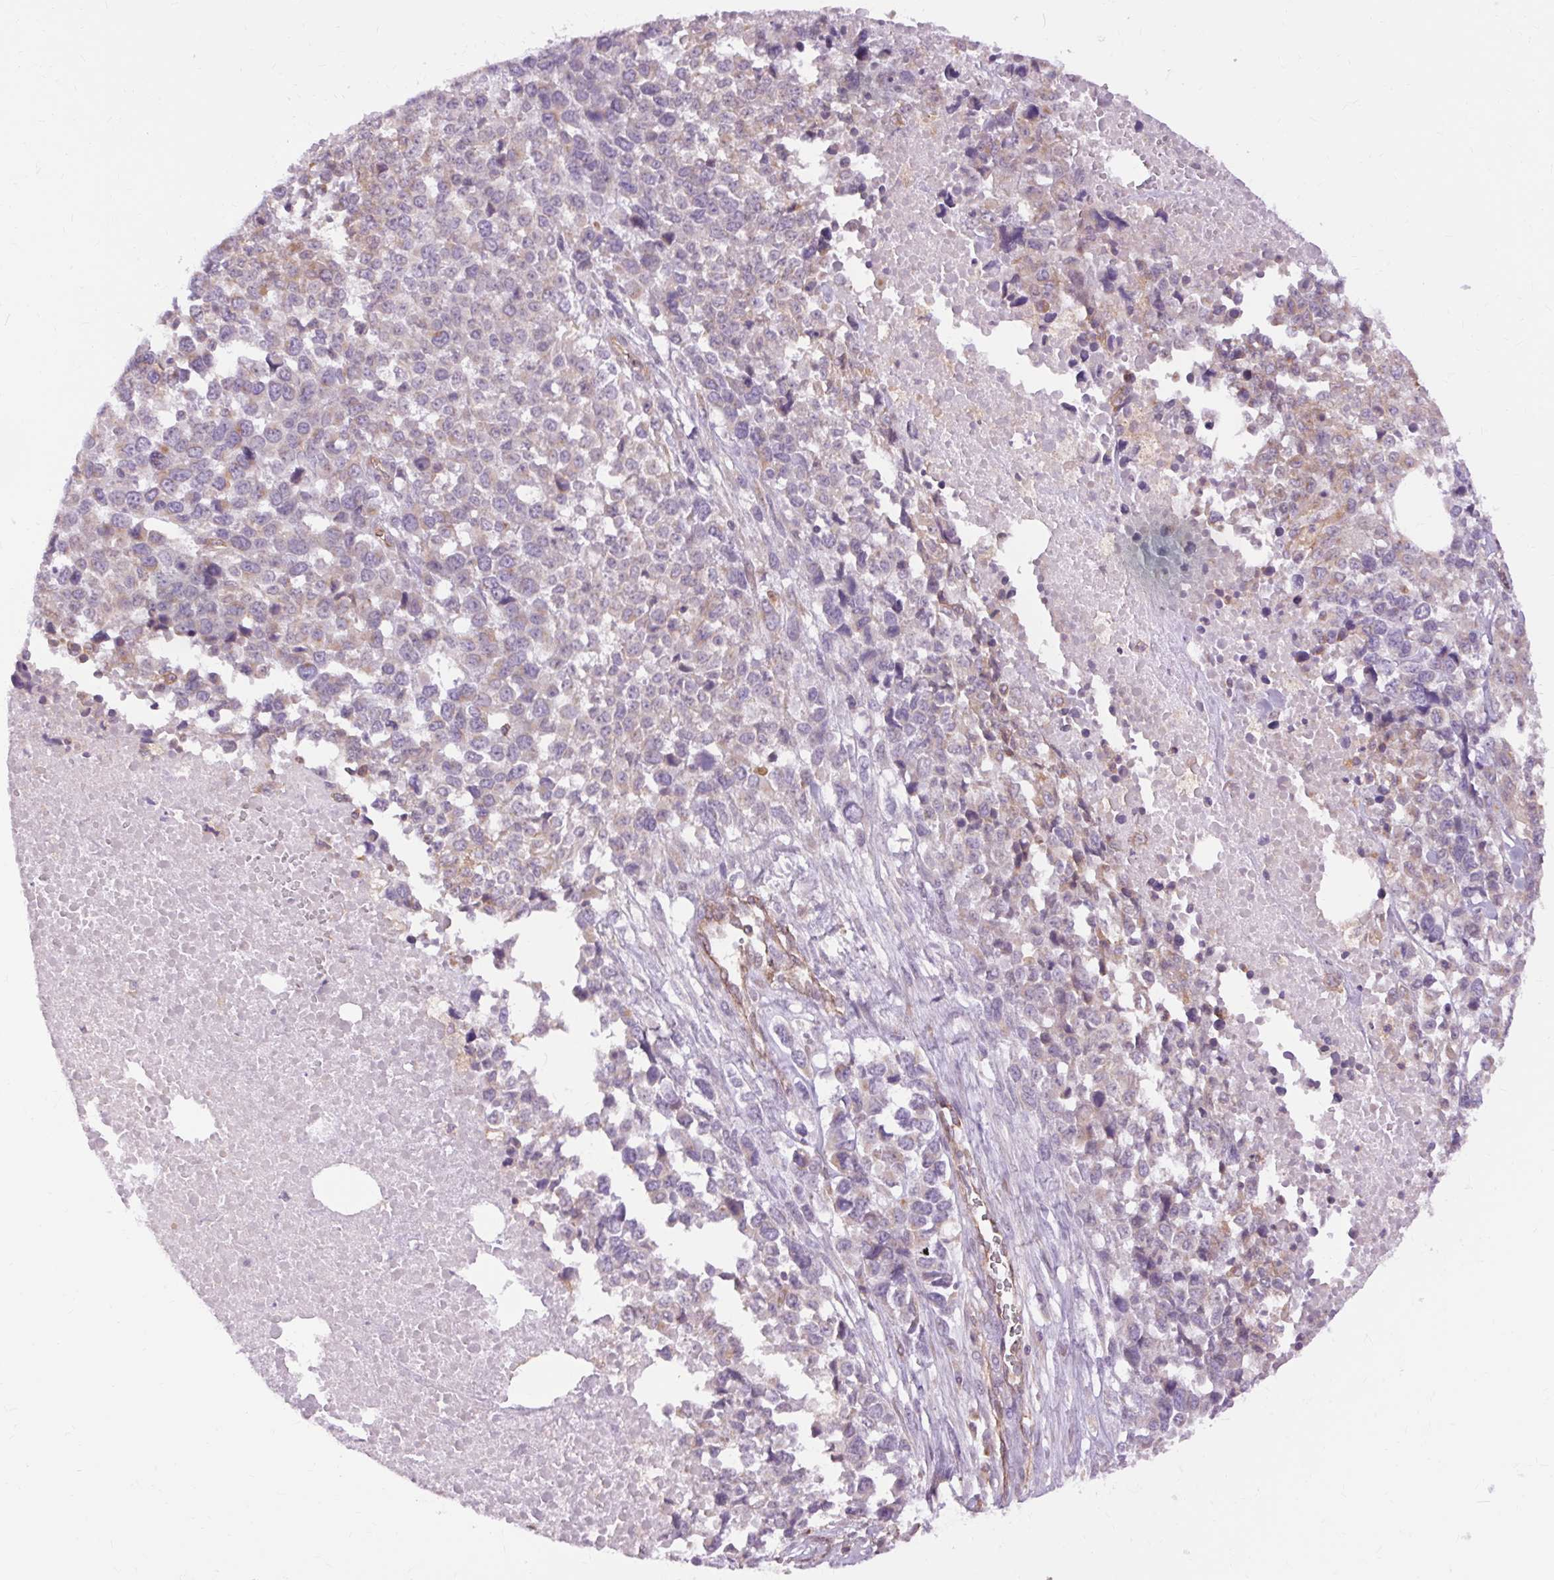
{"staining": {"intensity": "weak", "quantity": "<25%", "location": "cytoplasmic/membranous"}, "tissue": "melanoma", "cell_type": "Tumor cells", "image_type": "cancer", "snomed": [{"axis": "morphology", "description": "Malignant melanoma, Metastatic site"}, {"axis": "topography", "description": "Skin"}], "caption": "Tumor cells show no significant protein positivity in melanoma.", "gene": "TM6SF1", "patient": {"sex": "male", "age": 84}}